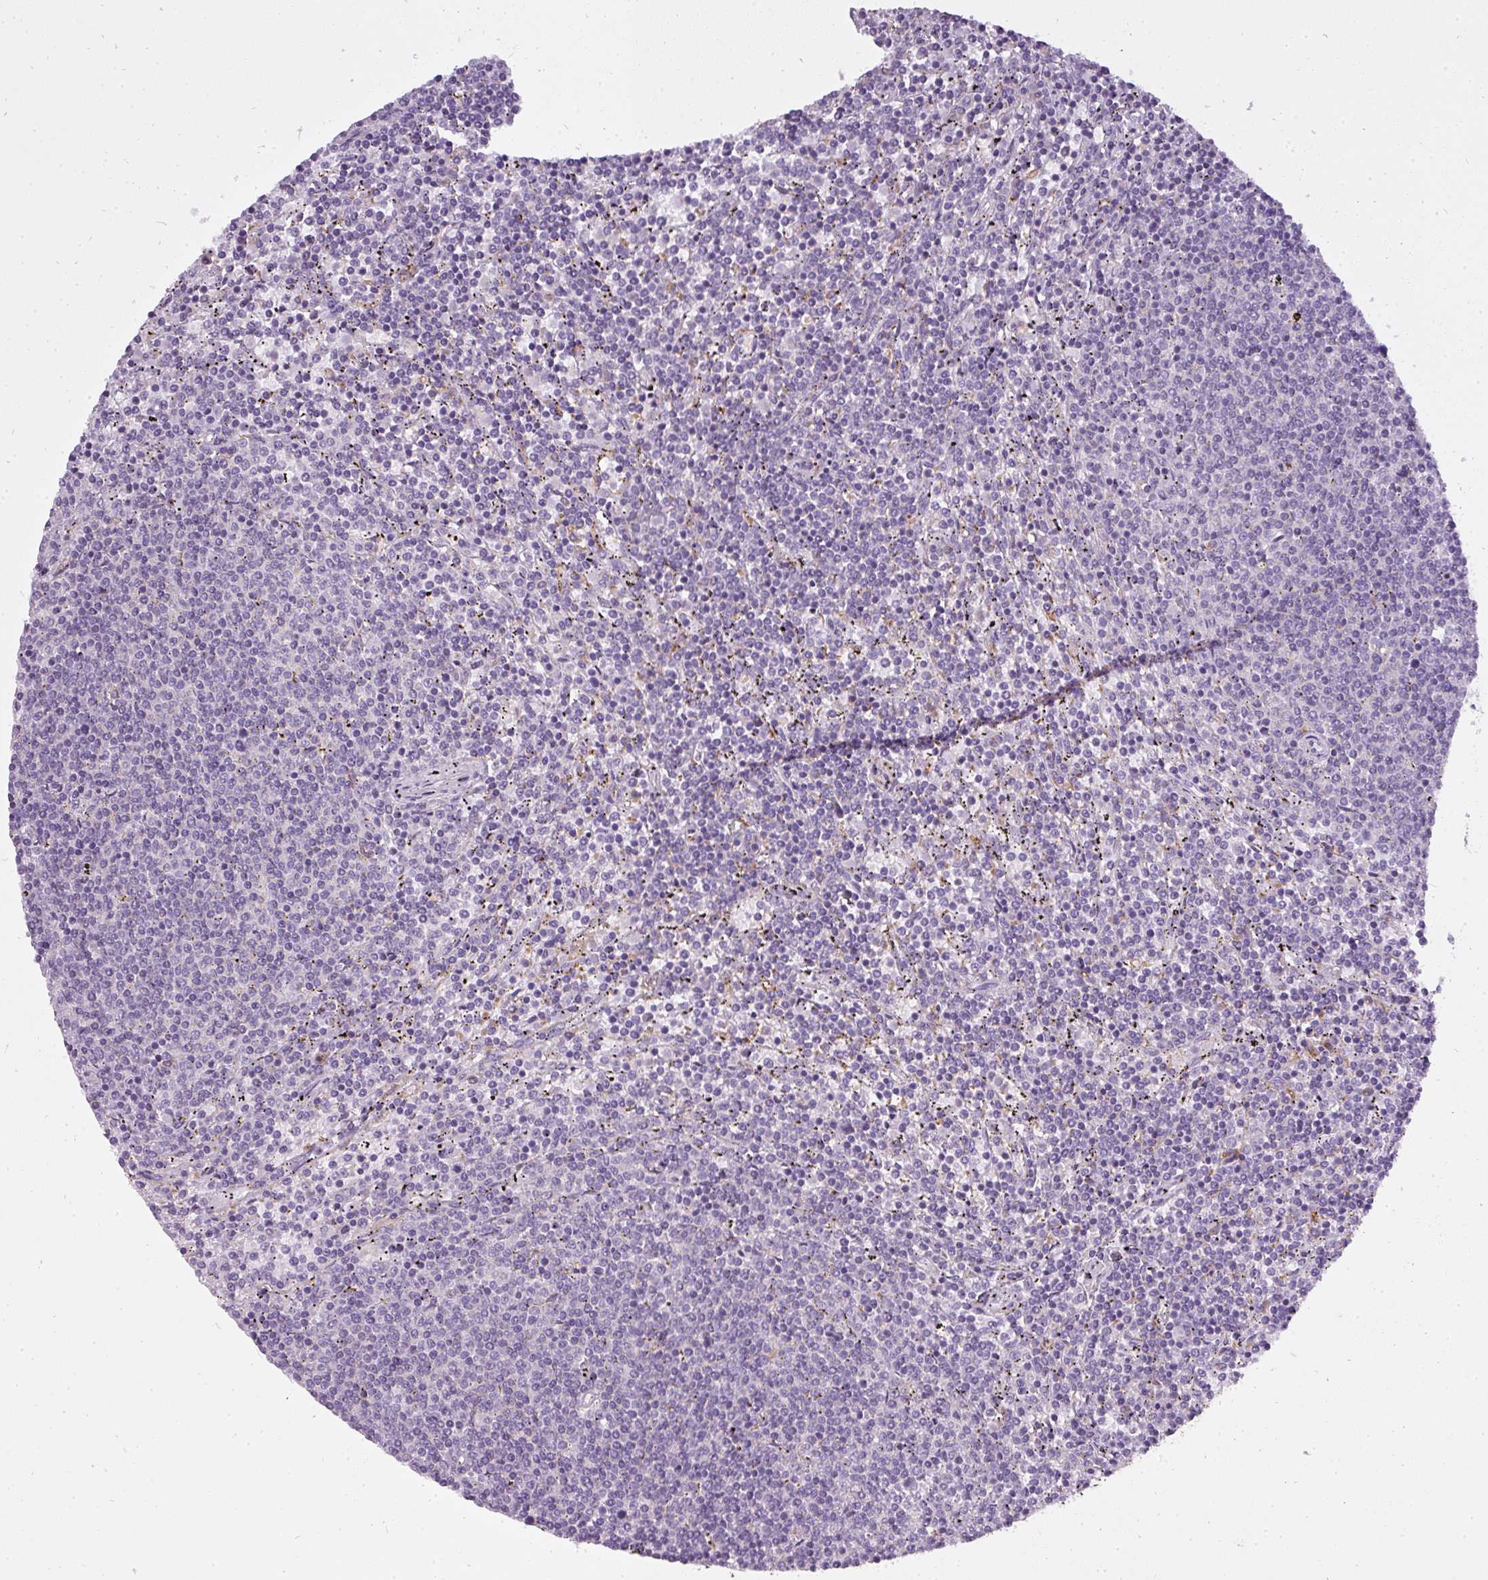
{"staining": {"intensity": "negative", "quantity": "none", "location": "none"}, "tissue": "lymphoma", "cell_type": "Tumor cells", "image_type": "cancer", "snomed": [{"axis": "morphology", "description": "Malignant lymphoma, non-Hodgkin's type, Low grade"}, {"axis": "topography", "description": "Spleen"}], "caption": "This micrograph is of malignant lymphoma, non-Hodgkin's type (low-grade) stained with immunohistochemistry to label a protein in brown with the nuclei are counter-stained blue. There is no staining in tumor cells.", "gene": "ATP6V1D", "patient": {"sex": "female", "age": 50}}